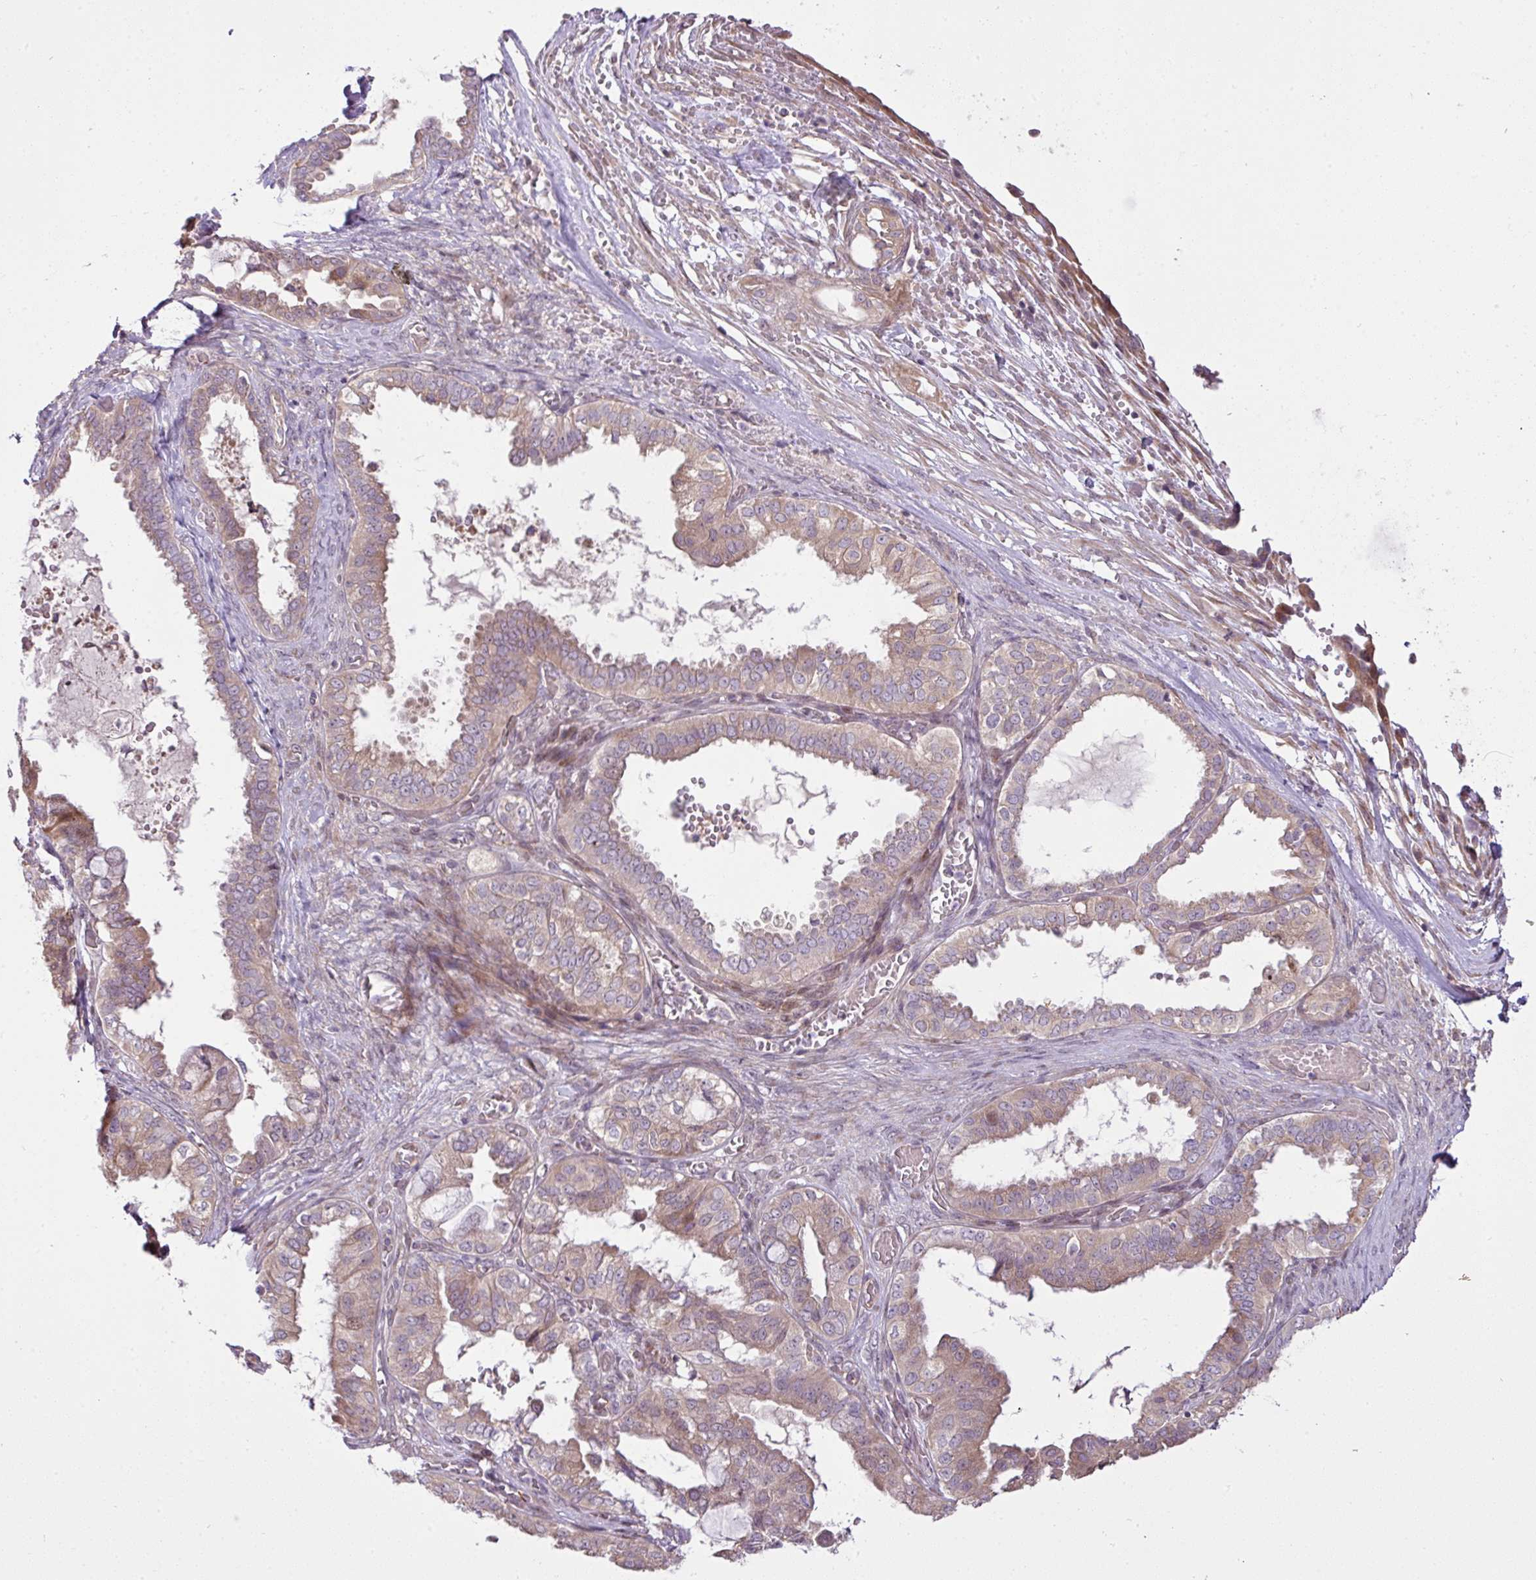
{"staining": {"intensity": "weak", "quantity": "25%-75%", "location": "cytoplasmic/membranous"}, "tissue": "ovarian cancer", "cell_type": "Tumor cells", "image_type": "cancer", "snomed": [{"axis": "morphology", "description": "Carcinoma, NOS"}, {"axis": "morphology", "description": "Carcinoma, endometroid"}, {"axis": "topography", "description": "Ovary"}], "caption": "Immunohistochemical staining of human endometroid carcinoma (ovarian) reveals low levels of weak cytoplasmic/membranous protein positivity in about 25%-75% of tumor cells.", "gene": "COX18", "patient": {"sex": "female", "age": 50}}